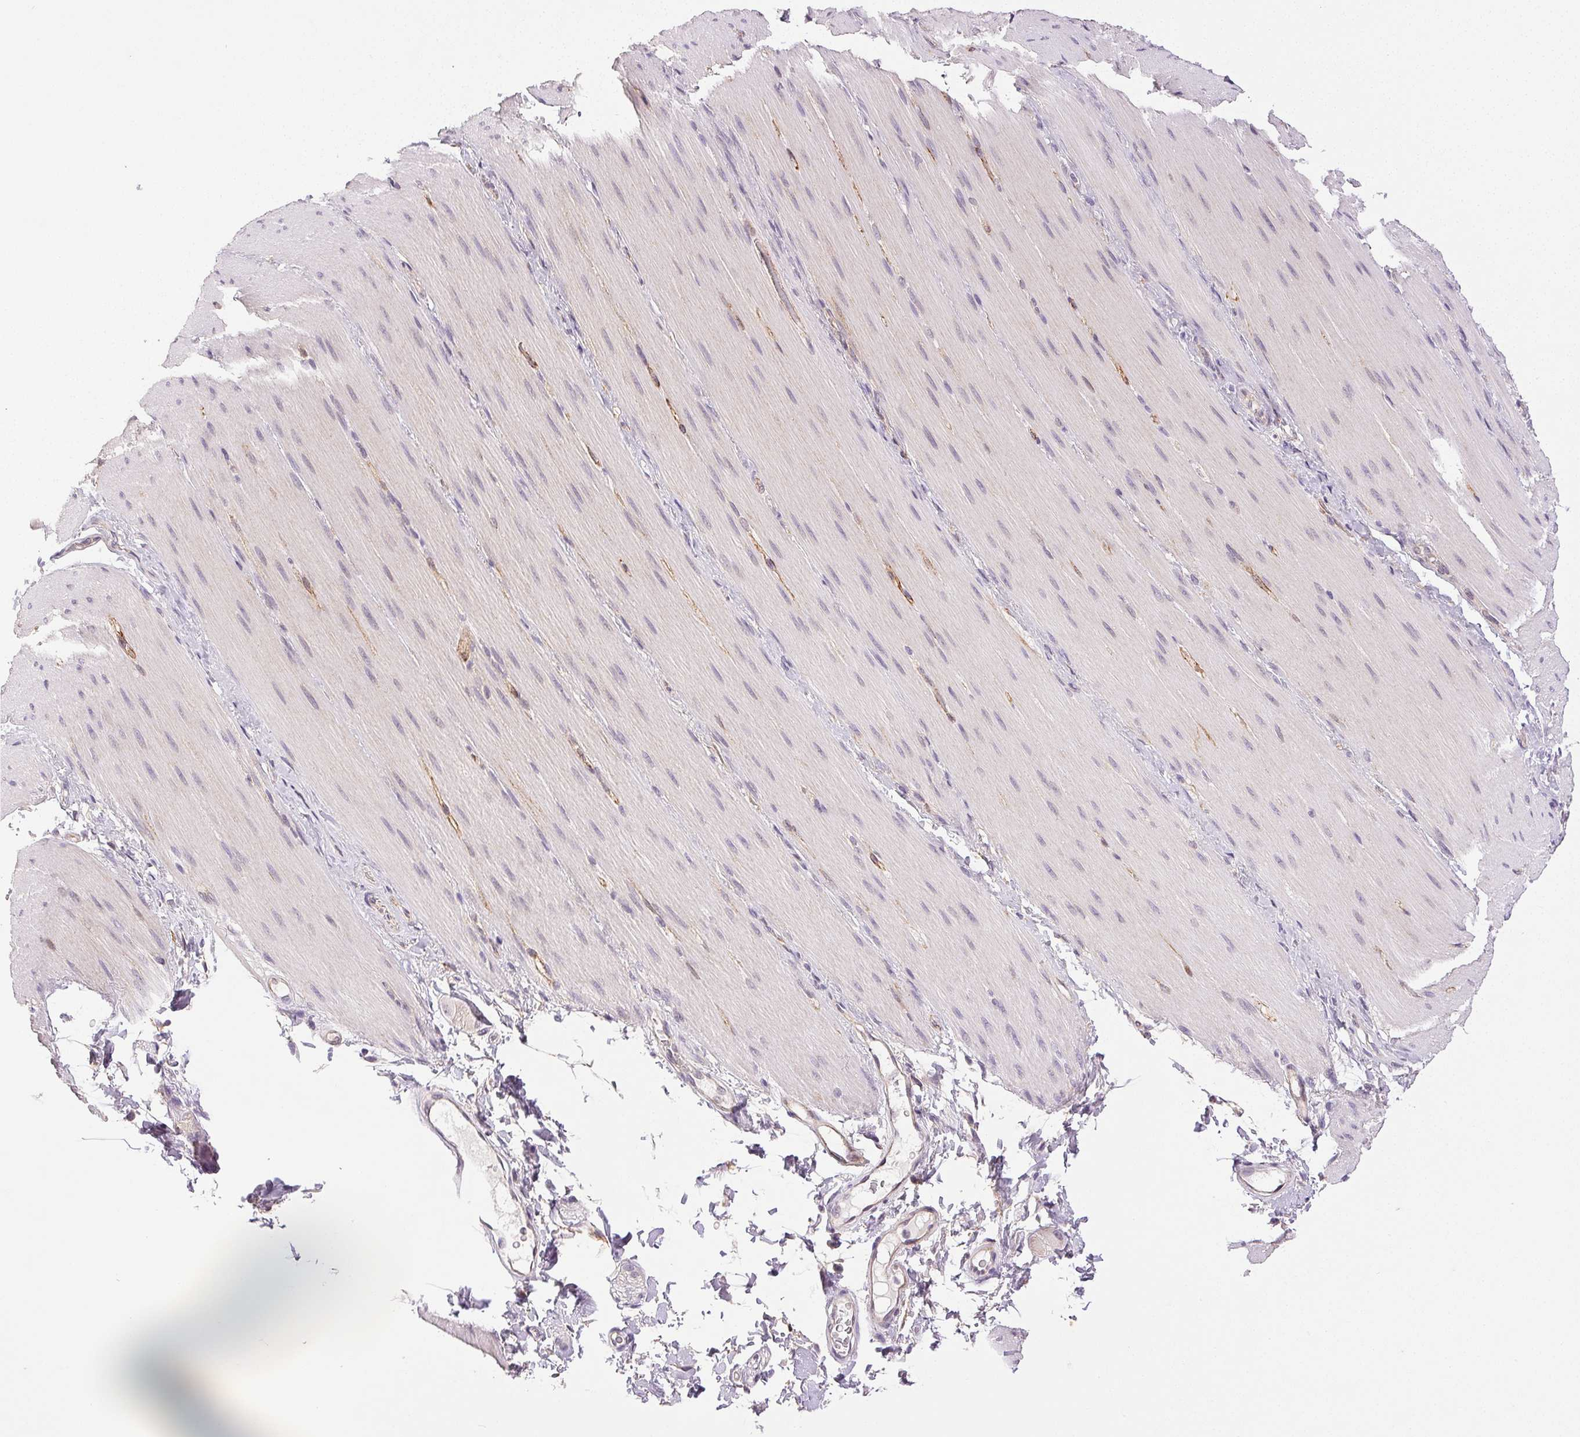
{"staining": {"intensity": "moderate", "quantity": "<25%", "location": "cytoplasmic/membranous"}, "tissue": "smooth muscle", "cell_type": "Smooth muscle cells", "image_type": "normal", "snomed": [{"axis": "morphology", "description": "Normal tissue, NOS"}, {"axis": "topography", "description": "Smooth muscle"}, {"axis": "topography", "description": "Colon"}], "caption": "Moderate cytoplasmic/membranous positivity is identified in about <25% of smooth muscle cells in normal smooth muscle.", "gene": "PLCB1", "patient": {"sex": "male", "age": 73}}